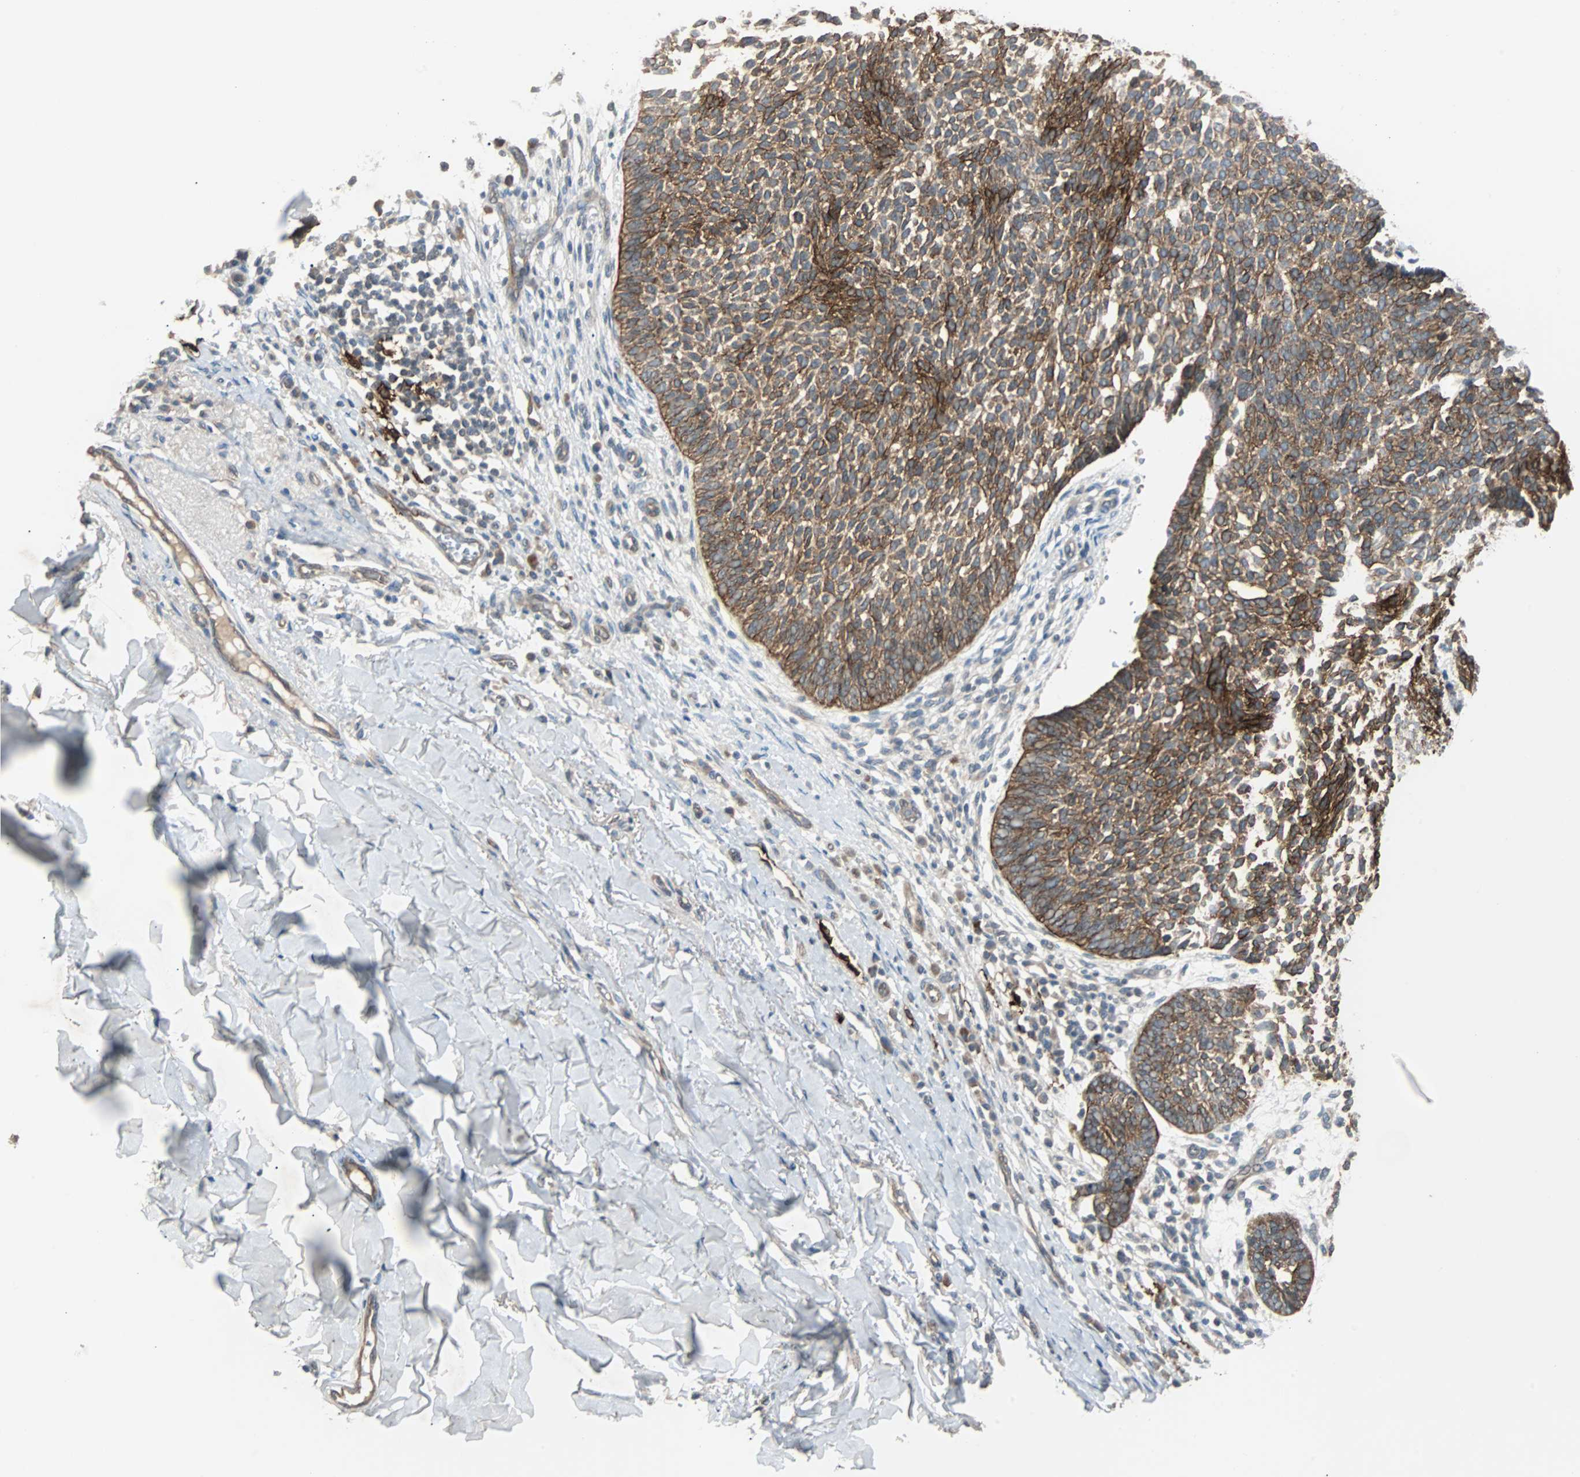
{"staining": {"intensity": "strong", "quantity": ">75%", "location": "cytoplasmic/membranous"}, "tissue": "skin cancer", "cell_type": "Tumor cells", "image_type": "cancer", "snomed": [{"axis": "morphology", "description": "Normal tissue, NOS"}, {"axis": "morphology", "description": "Basal cell carcinoma"}, {"axis": "topography", "description": "Skin"}], "caption": "Immunohistochemistry staining of skin basal cell carcinoma, which shows high levels of strong cytoplasmic/membranous positivity in approximately >75% of tumor cells indicating strong cytoplasmic/membranous protein expression. The staining was performed using DAB (3,3'-diaminobenzidine) (brown) for protein detection and nuclei were counterstained in hematoxylin (blue).", "gene": "CMC2", "patient": {"sex": "male", "age": 87}}